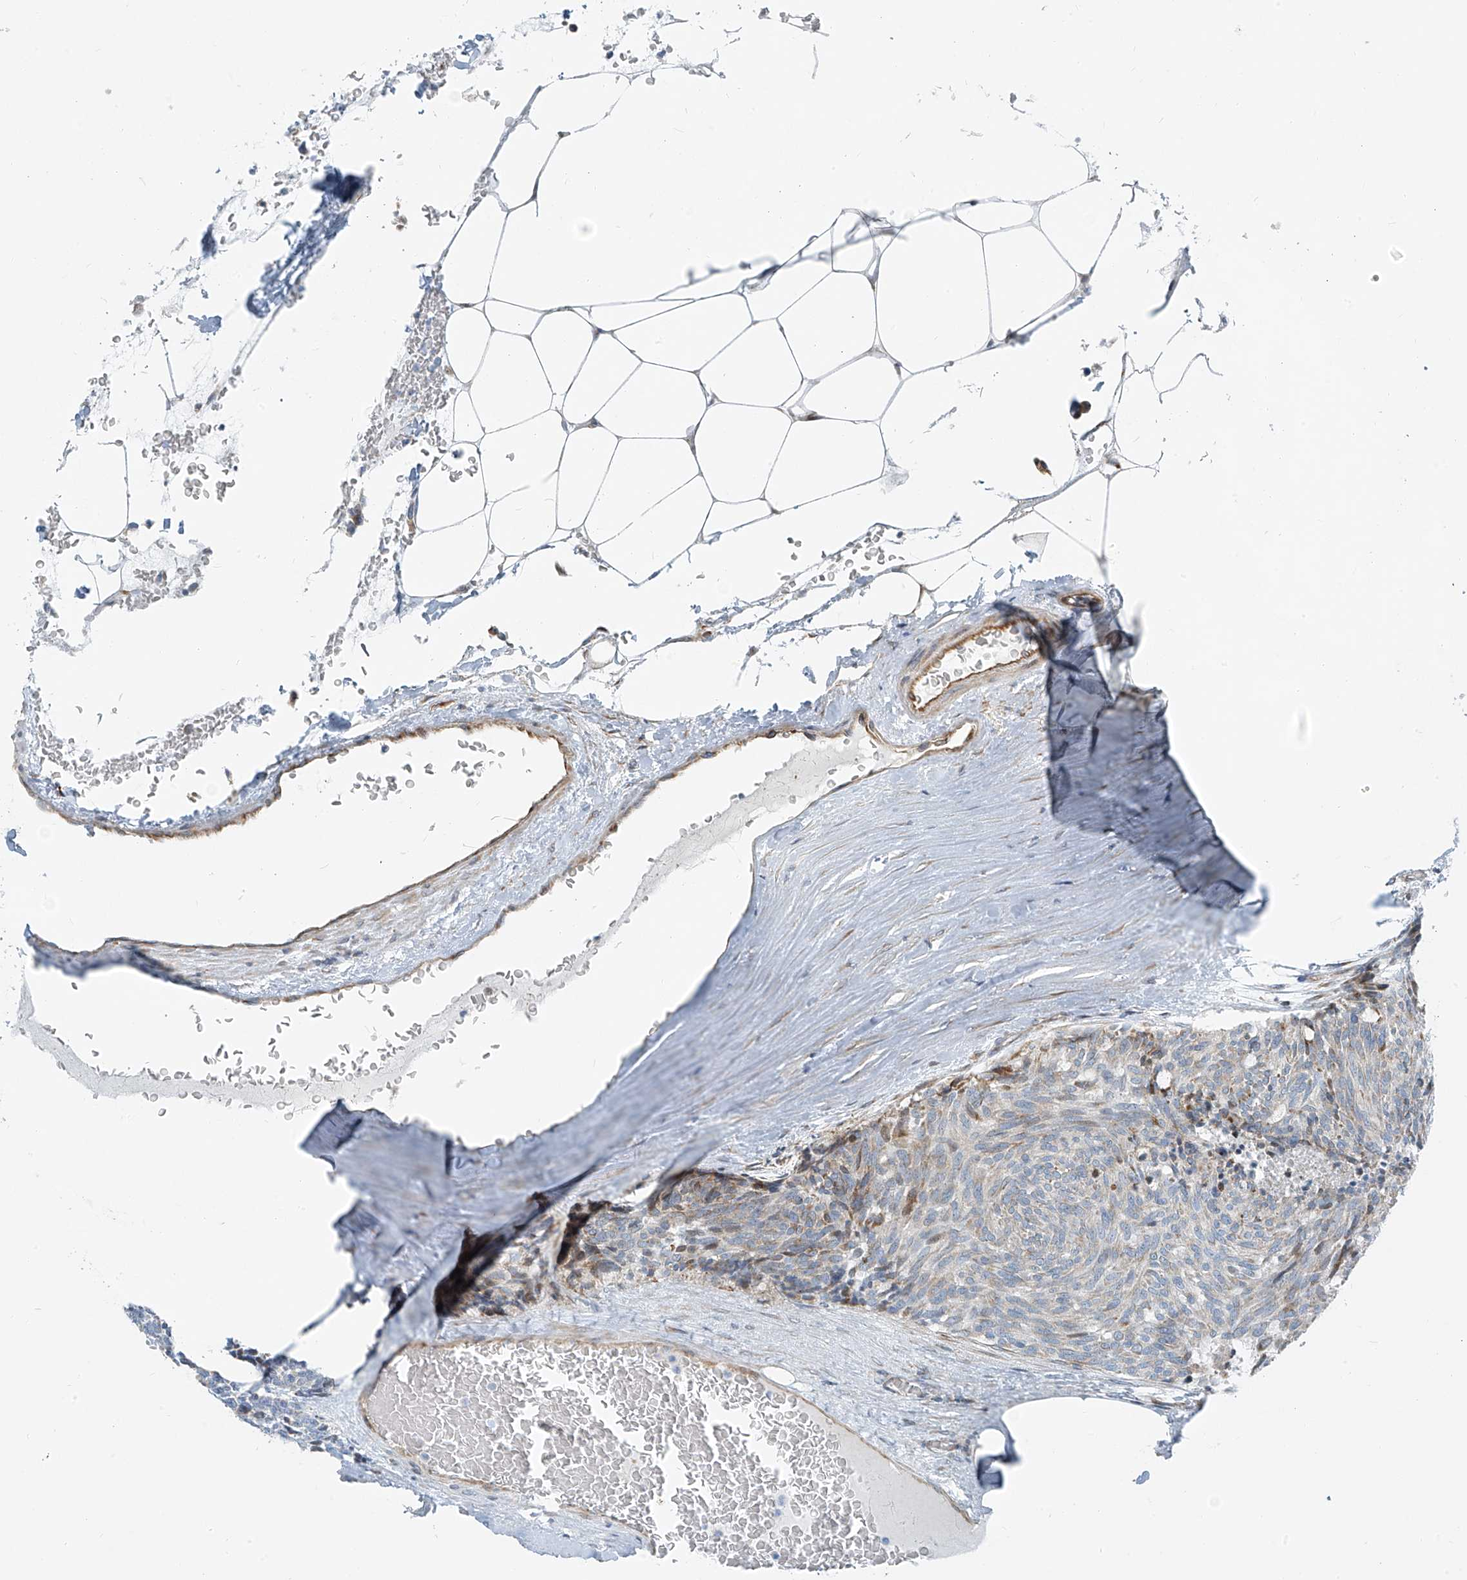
{"staining": {"intensity": "moderate", "quantity": "<25%", "location": "cytoplasmic/membranous"}, "tissue": "carcinoid", "cell_type": "Tumor cells", "image_type": "cancer", "snomed": [{"axis": "morphology", "description": "Carcinoid, malignant, NOS"}, {"axis": "topography", "description": "Pancreas"}], "caption": "Protein expression analysis of human carcinoid (malignant) reveals moderate cytoplasmic/membranous expression in about <25% of tumor cells. The protein is stained brown, and the nuclei are stained in blue (DAB IHC with brightfield microscopy, high magnification).", "gene": "HIC2", "patient": {"sex": "female", "age": 54}}